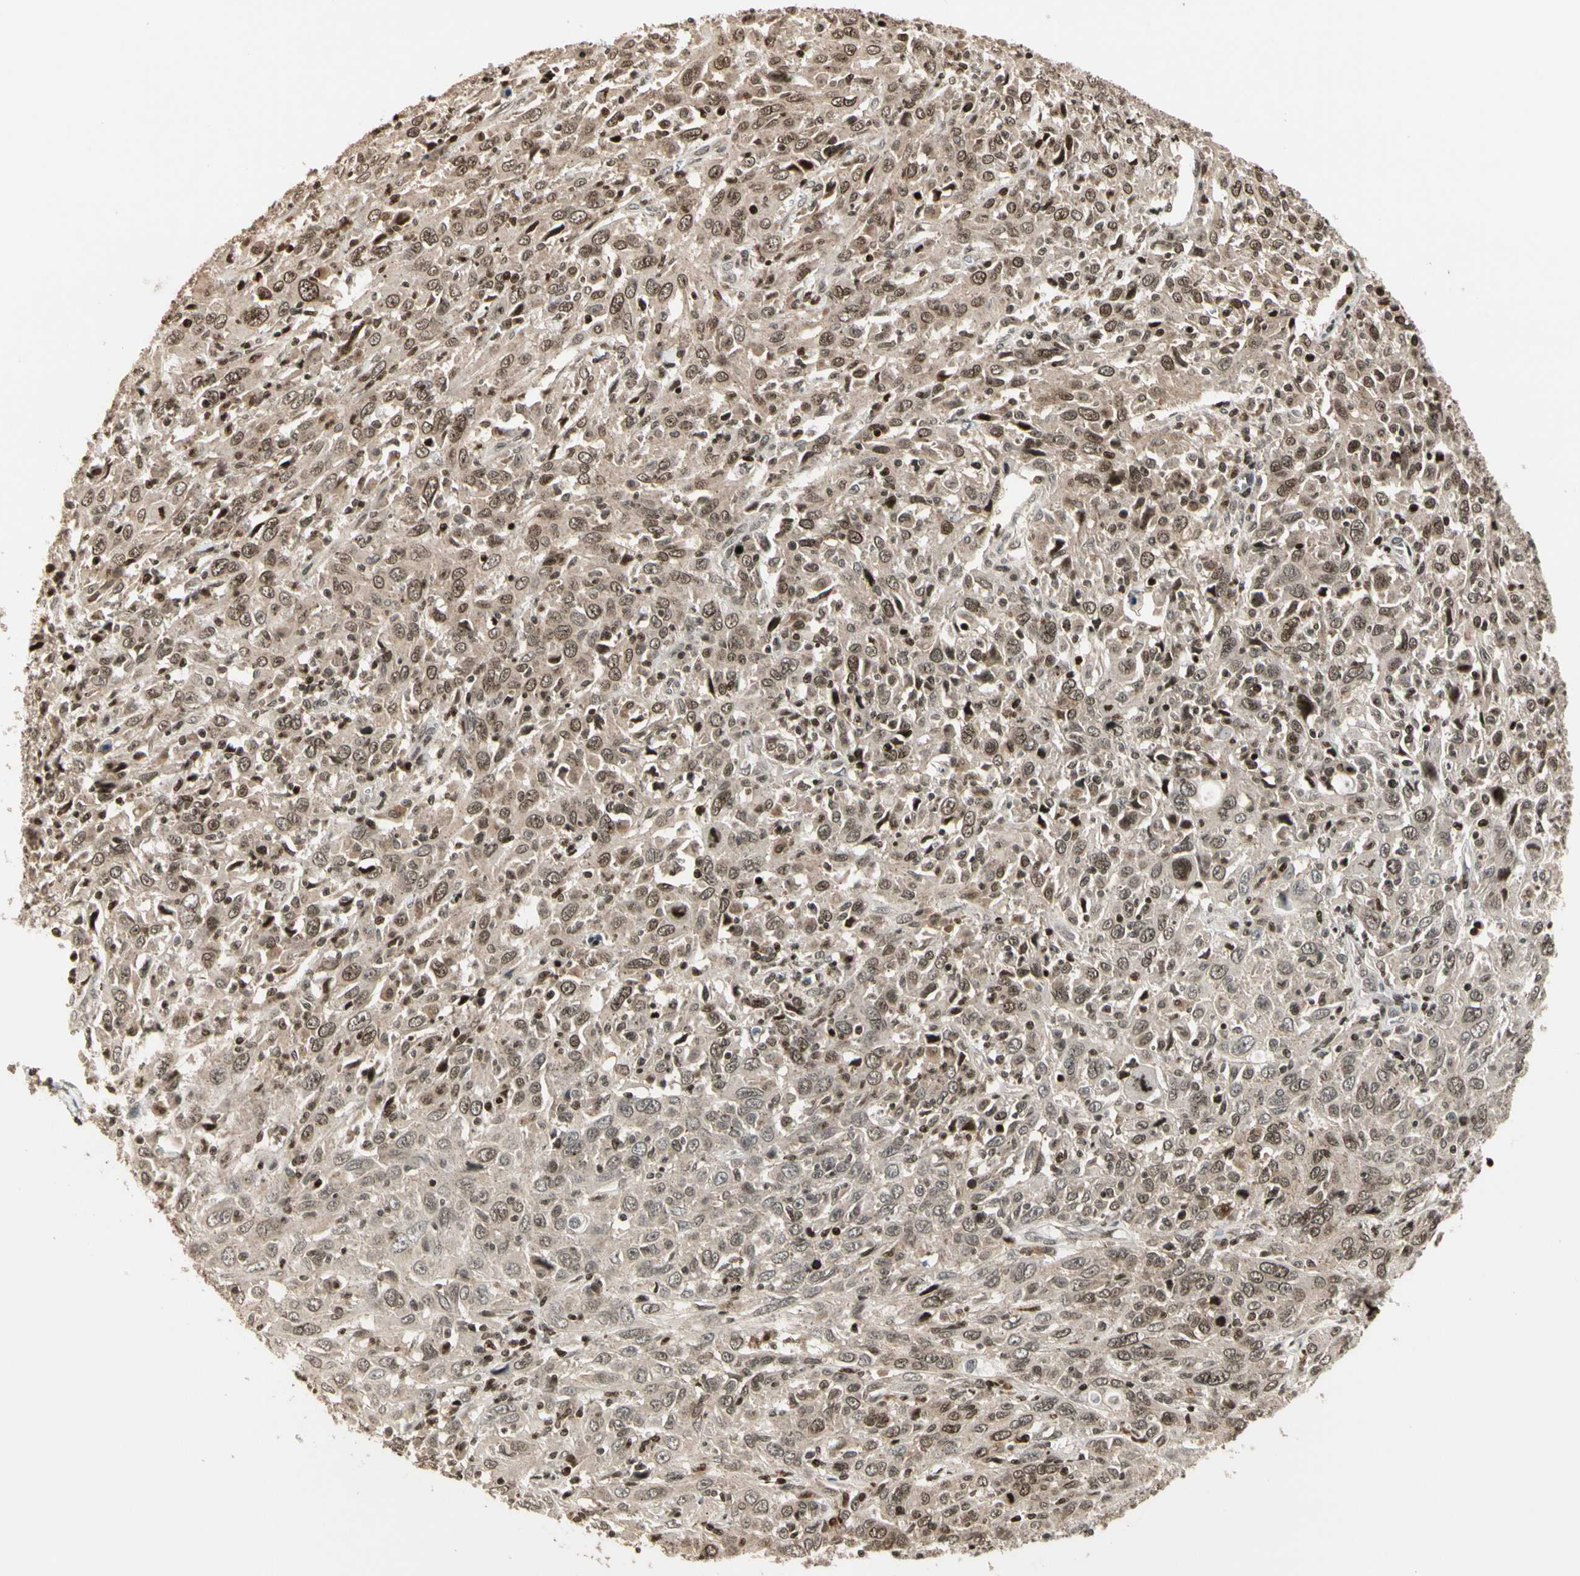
{"staining": {"intensity": "weak", "quantity": ">75%", "location": "nuclear"}, "tissue": "cervical cancer", "cell_type": "Tumor cells", "image_type": "cancer", "snomed": [{"axis": "morphology", "description": "Squamous cell carcinoma, NOS"}, {"axis": "topography", "description": "Cervix"}], "caption": "Protein analysis of squamous cell carcinoma (cervical) tissue exhibits weak nuclear staining in approximately >75% of tumor cells.", "gene": "TSHZ3", "patient": {"sex": "female", "age": 46}}